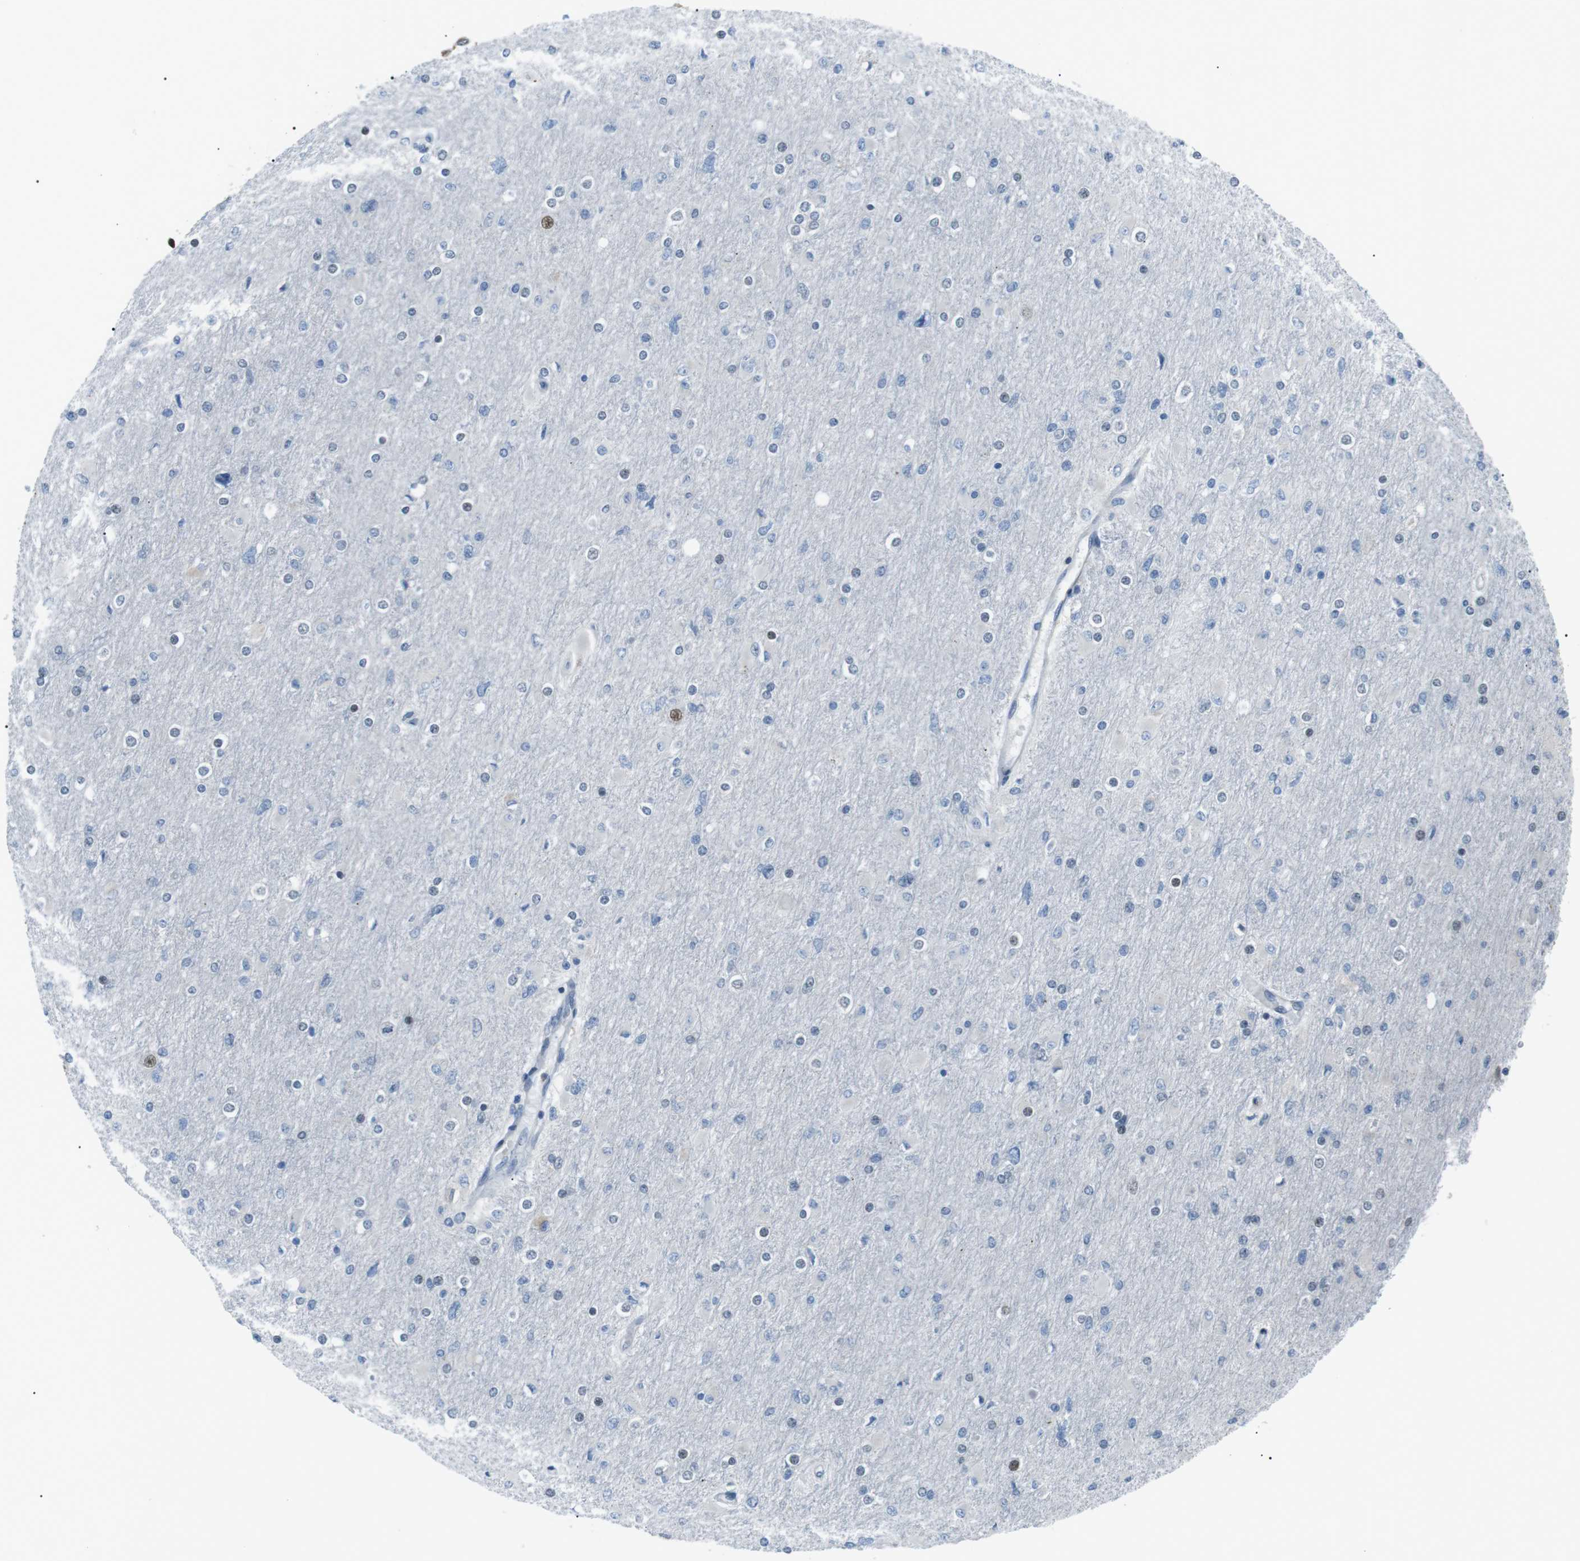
{"staining": {"intensity": "negative", "quantity": "none", "location": "none"}, "tissue": "glioma", "cell_type": "Tumor cells", "image_type": "cancer", "snomed": [{"axis": "morphology", "description": "Glioma, malignant, High grade"}, {"axis": "topography", "description": "Cerebral cortex"}], "caption": "Histopathology image shows no protein expression in tumor cells of high-grade glioma (malignant) tissue.", "gene": "ARID5B", "patient": {"sex": "female", "age": 36}}